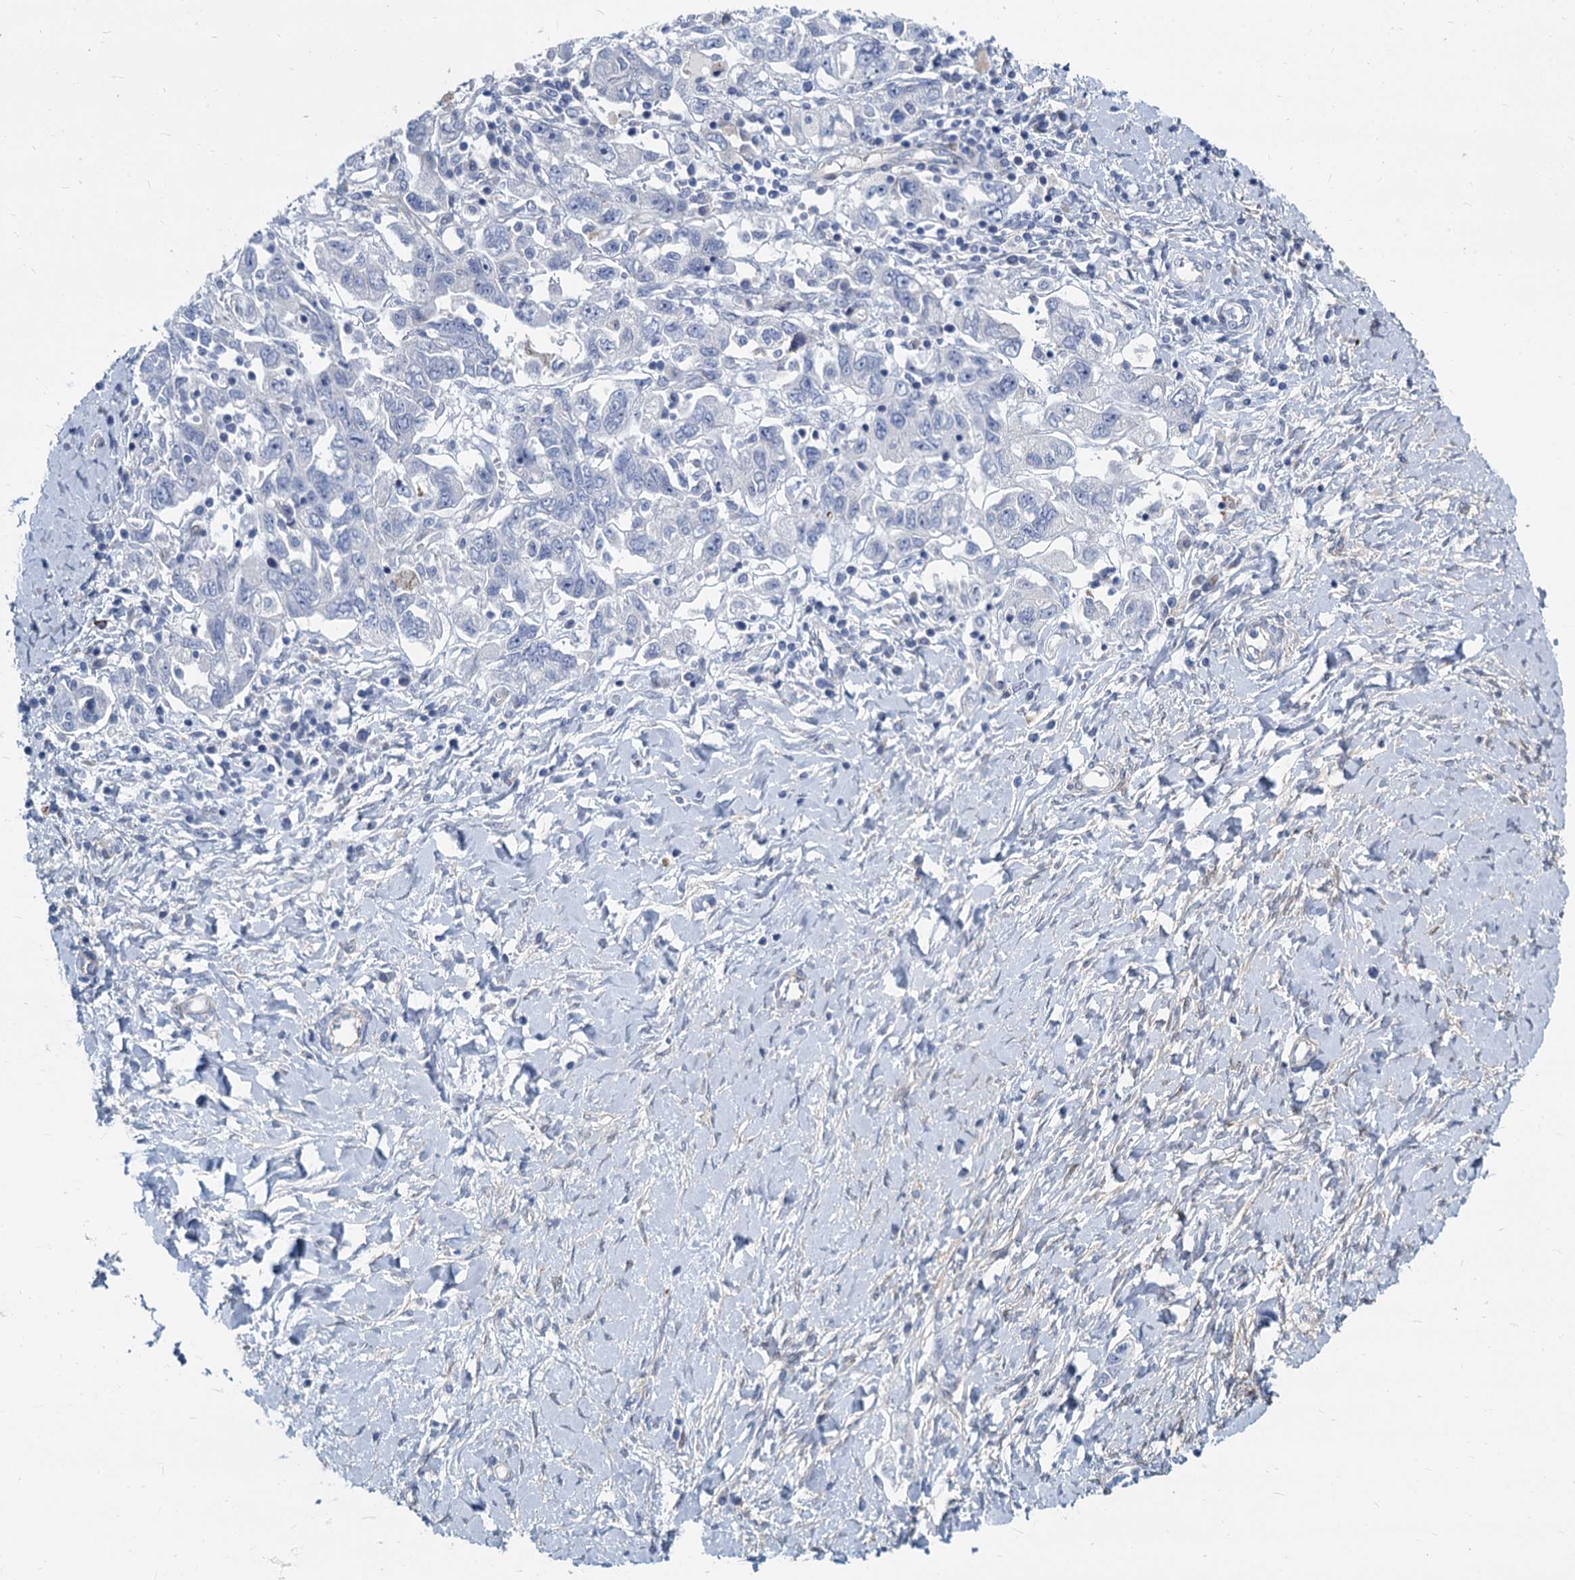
{"staining": {"intensity": "negative", "quantity": "none", "location": "none"}, "tissue": "ovarian cancer", "cell_type": "Tumor cells", "image_type": "cancer", "snomed": [{"axis": "morphology", "description": "Carcinoma, NOS"}, {"axis": "morphology", "description": "Cystadenocarcinoma, serous, NOS"}, {"axis": "topography", "description": "Ovary"}], "caption": "Tumor cells show no significant positivity in carcinoma (ovarian). (DAB IHC with hematoxylin counter stain).", "gene": "GSTM3", "patient": {"sex": "female", "age": 69}}